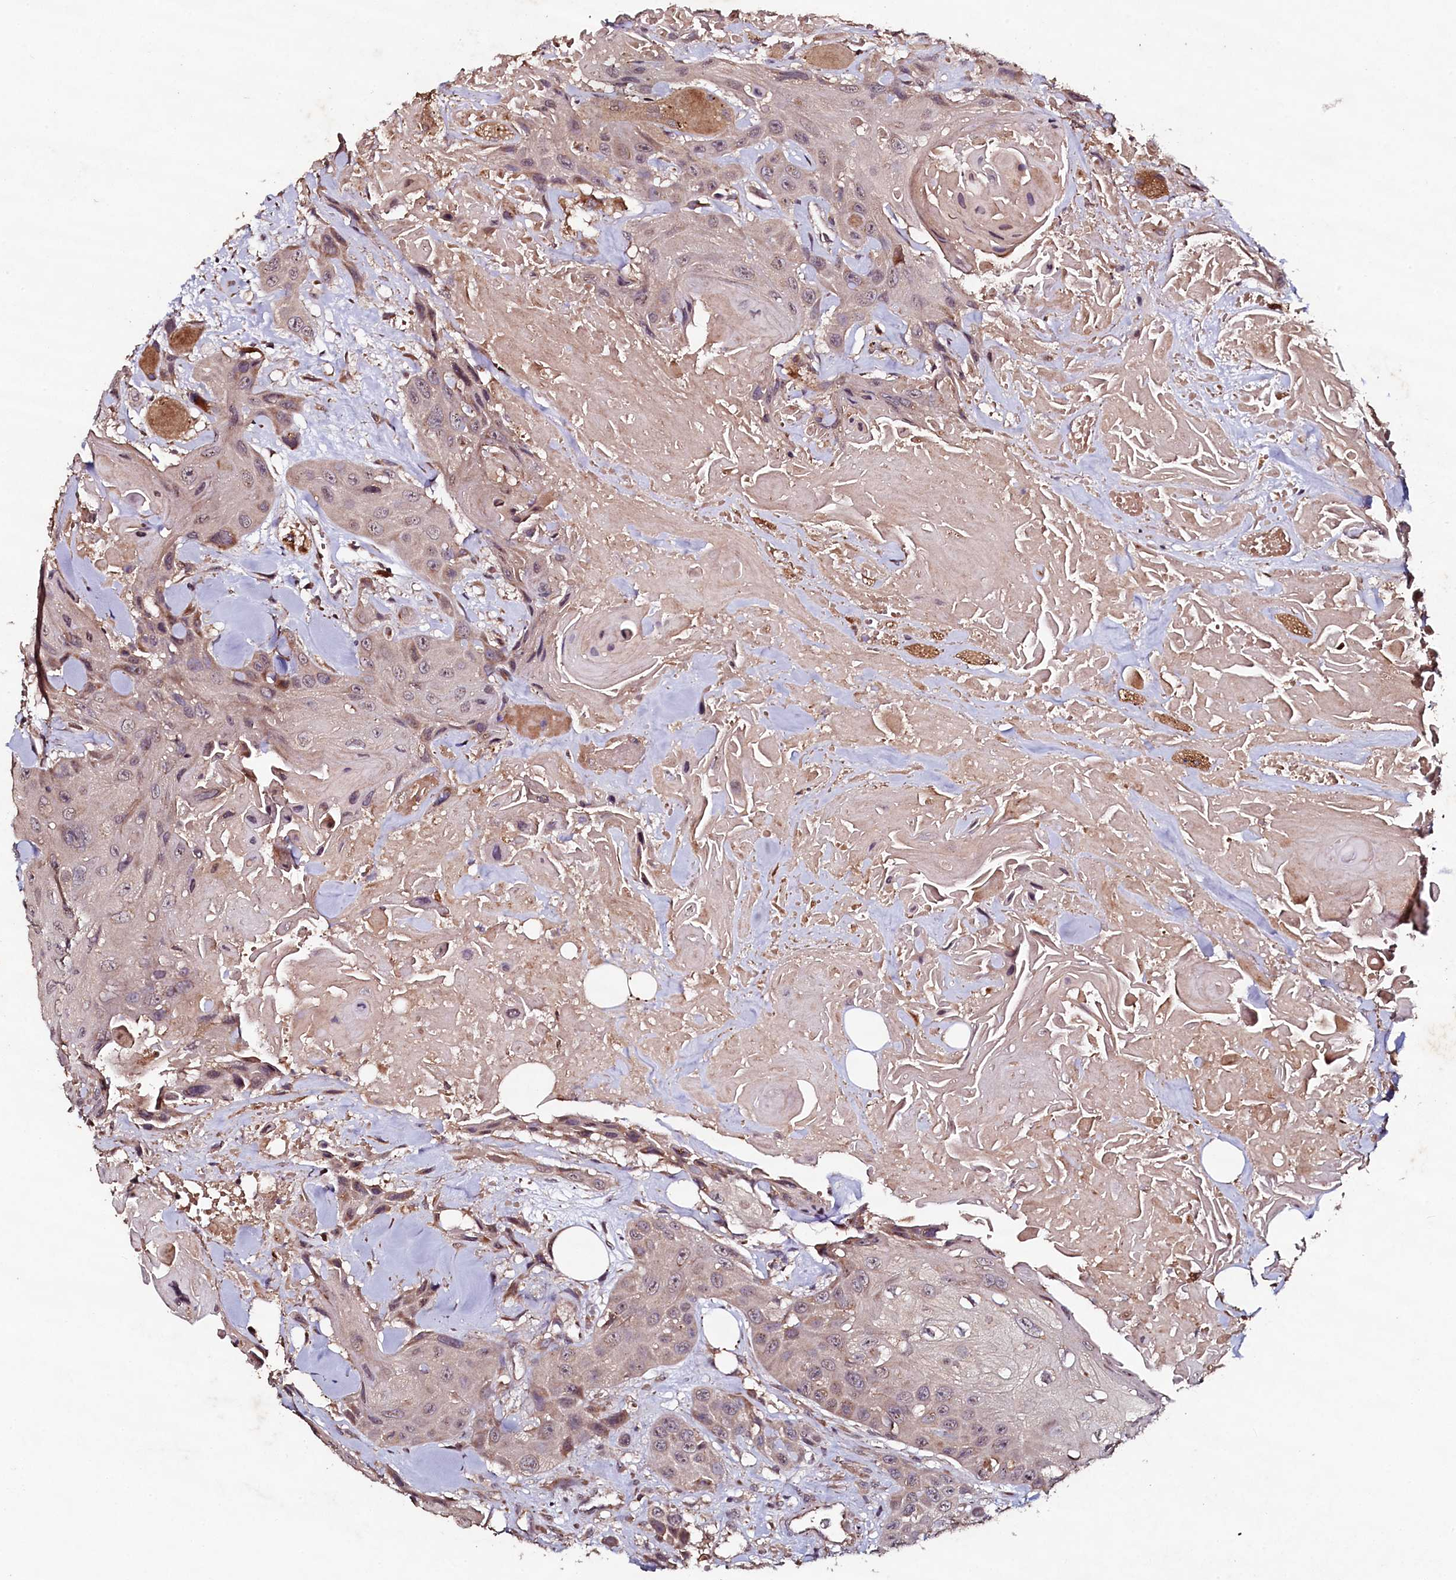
{"staining": {"intensity": "weak", "quantity": "<25%", "location": "cytoplasmic/membranous,nuclear"}, "tissue": "head and neck cancer", "cell_type": "Tumor cells", "image_type": "cancer", "snomed": [{"axis": "morphology", "description": "Squamous cell carcinoma, NOS"}, {"axis": "topography", "description": "Head-Neck"}], "caption": "DAB immunohistochemical staining of human head and neck cancer reveals no significant positivity in tumor cells.", "gene": "SEC24C", "patient": {"sex": "male", "age": 81}}